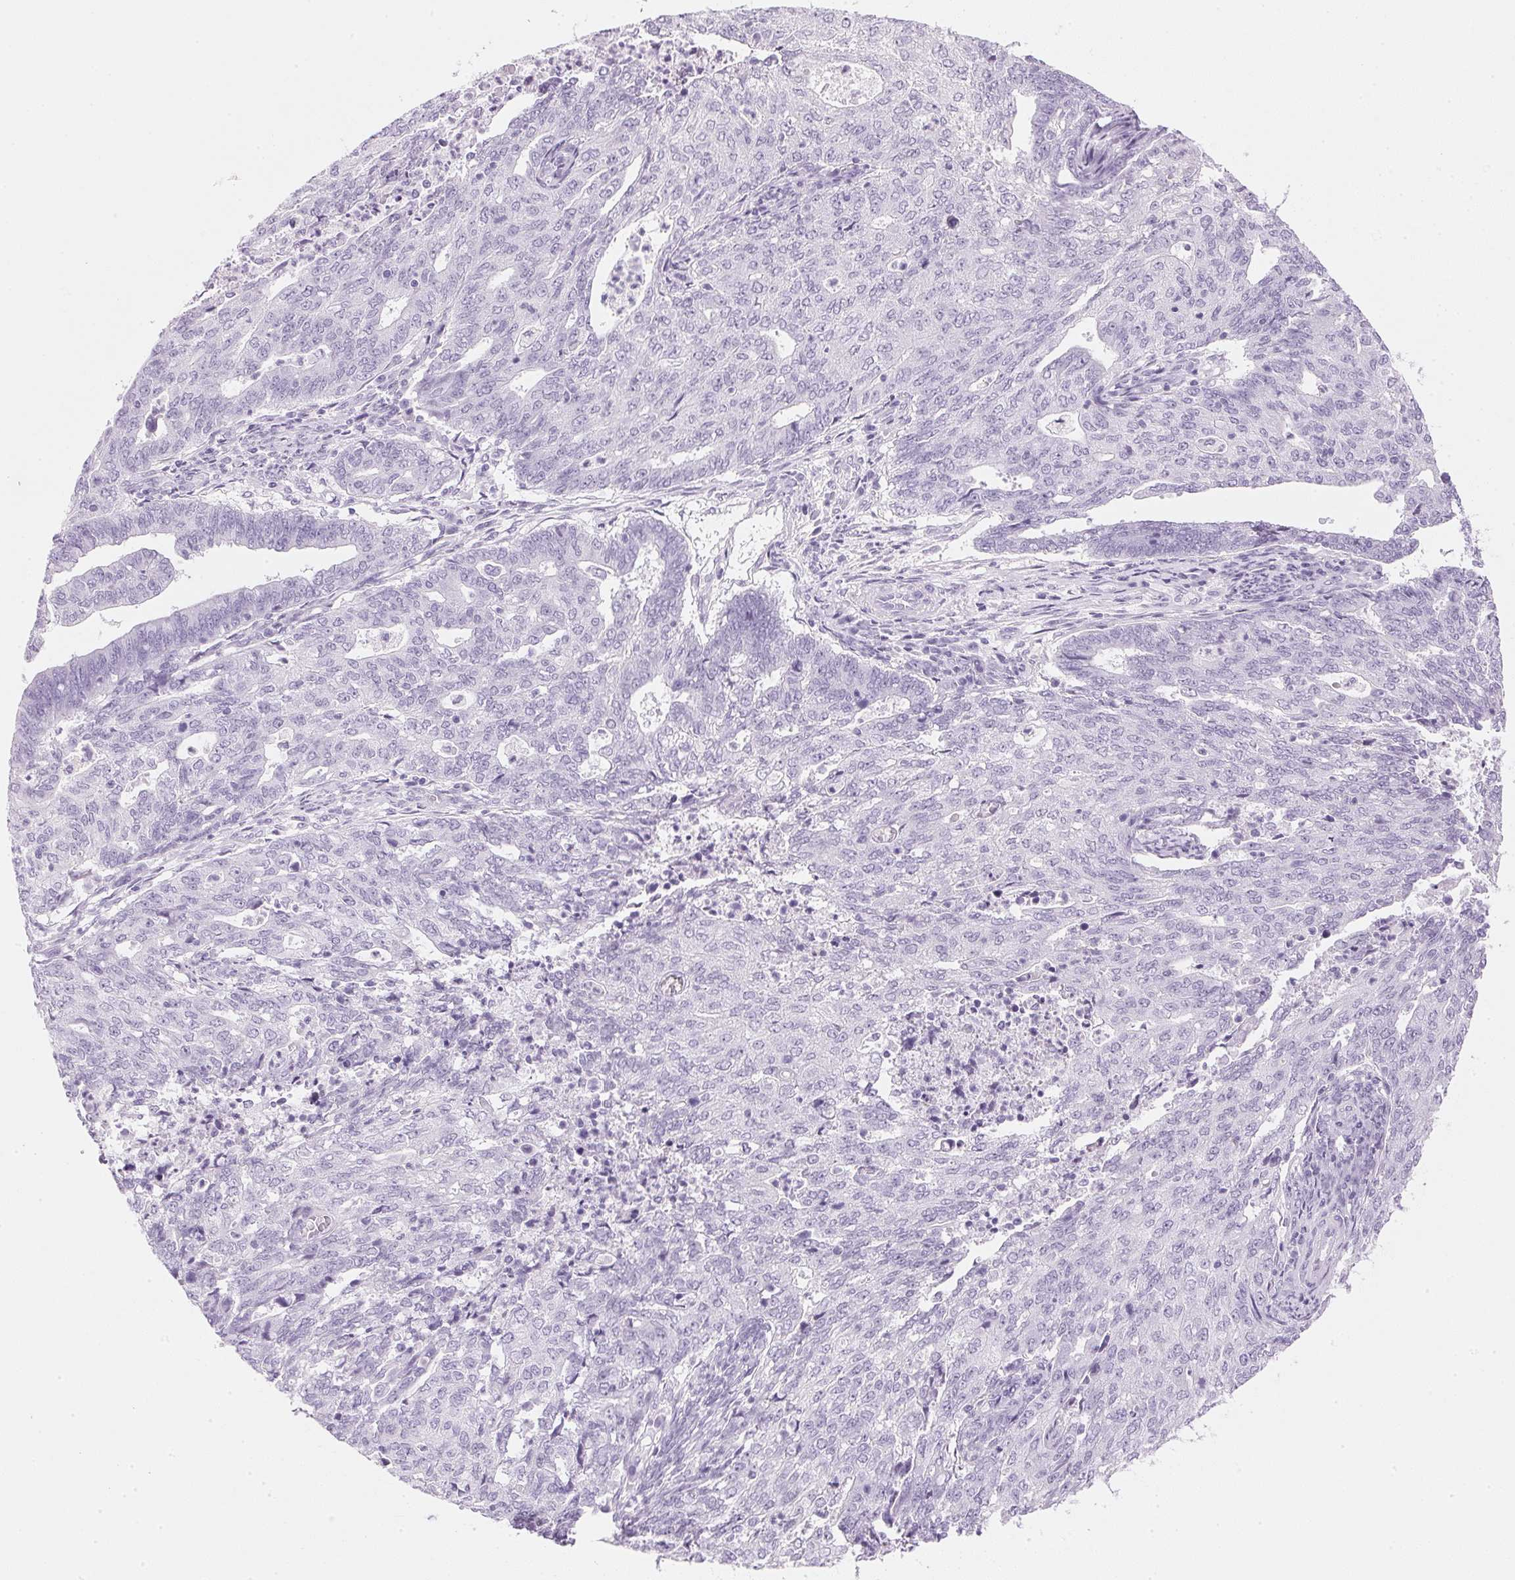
{"staining": {"intensity": "negative", "quantity": "none", "location": "none"}, "tissue": "endometrial cancer", "cell_type": "Tumor cells", "image_type": "cancer", "snomed": [{"axis": "morphology", "description": "Adenocarcinoma, NOS"}, {"axis": "topography", "description": "Endometrium"}], "caption": "The IHC photomicrograph has no significant staining in tumor cells of endometrial cancer (adenocarcinoma) tissue.", "gene": "IGFBP1", "patient": {"sex": "female", "age": 82}}